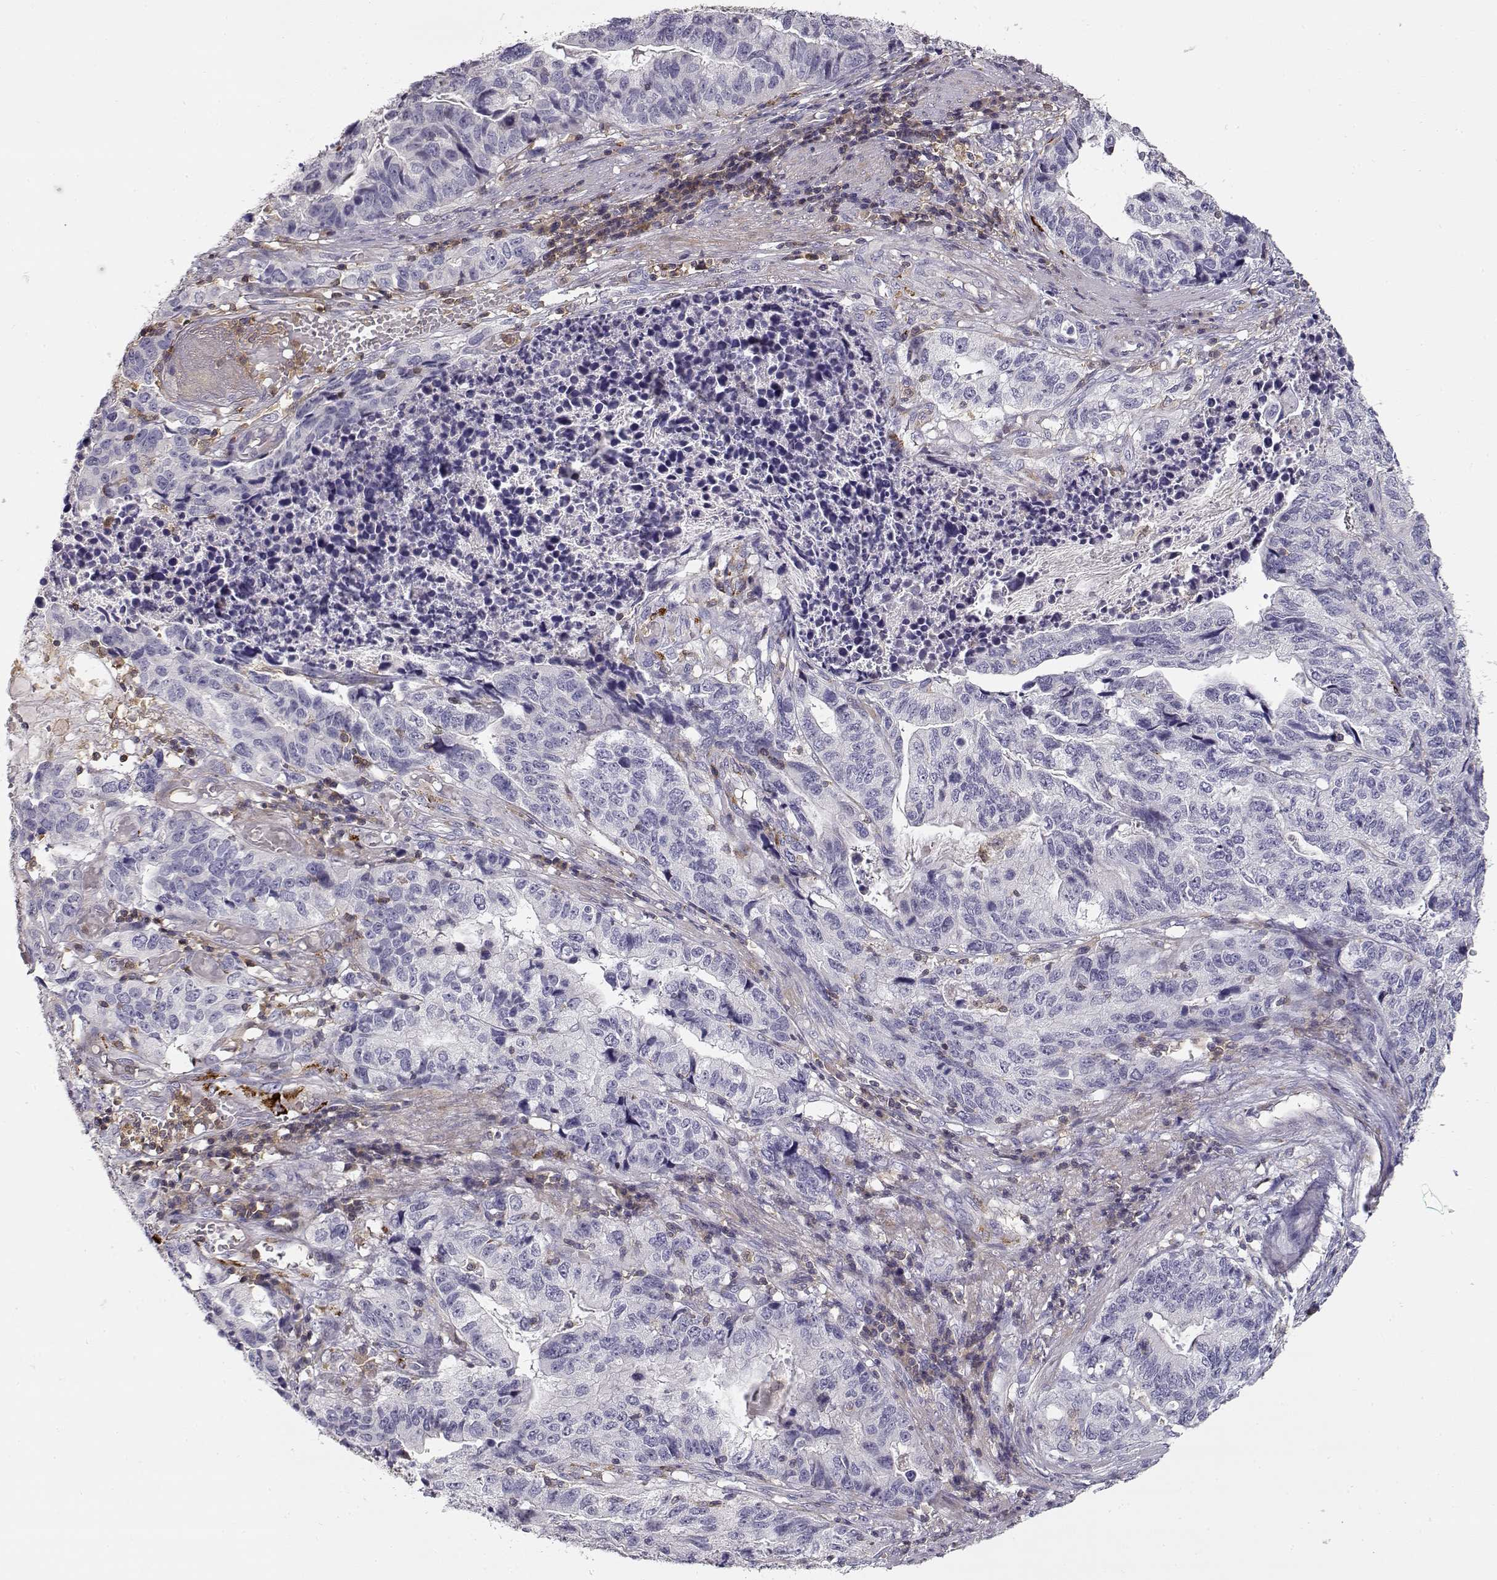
{"staining": {"intensity": "negative", "quantity": "none", "location": "none"}, "tissue": "stomach cancer", "cell_type": "Tumor cells", "image_type": "cancer", "snomed": [{"axis": "morphology", "description": "Adenocarcinoma, NOS"}, {"axis": "topography", "description": "Stomach, upper"}], "caption": "This image is of stomach cancer (adenocarcinoma) stained with immunohistochemistry (IHC) to label a protein in brown with the nuclei are counter-stained blue. There is no positivity in tumor cells.", "gene": "VAV1", "patient": {"sex": "female", "age": 67}}